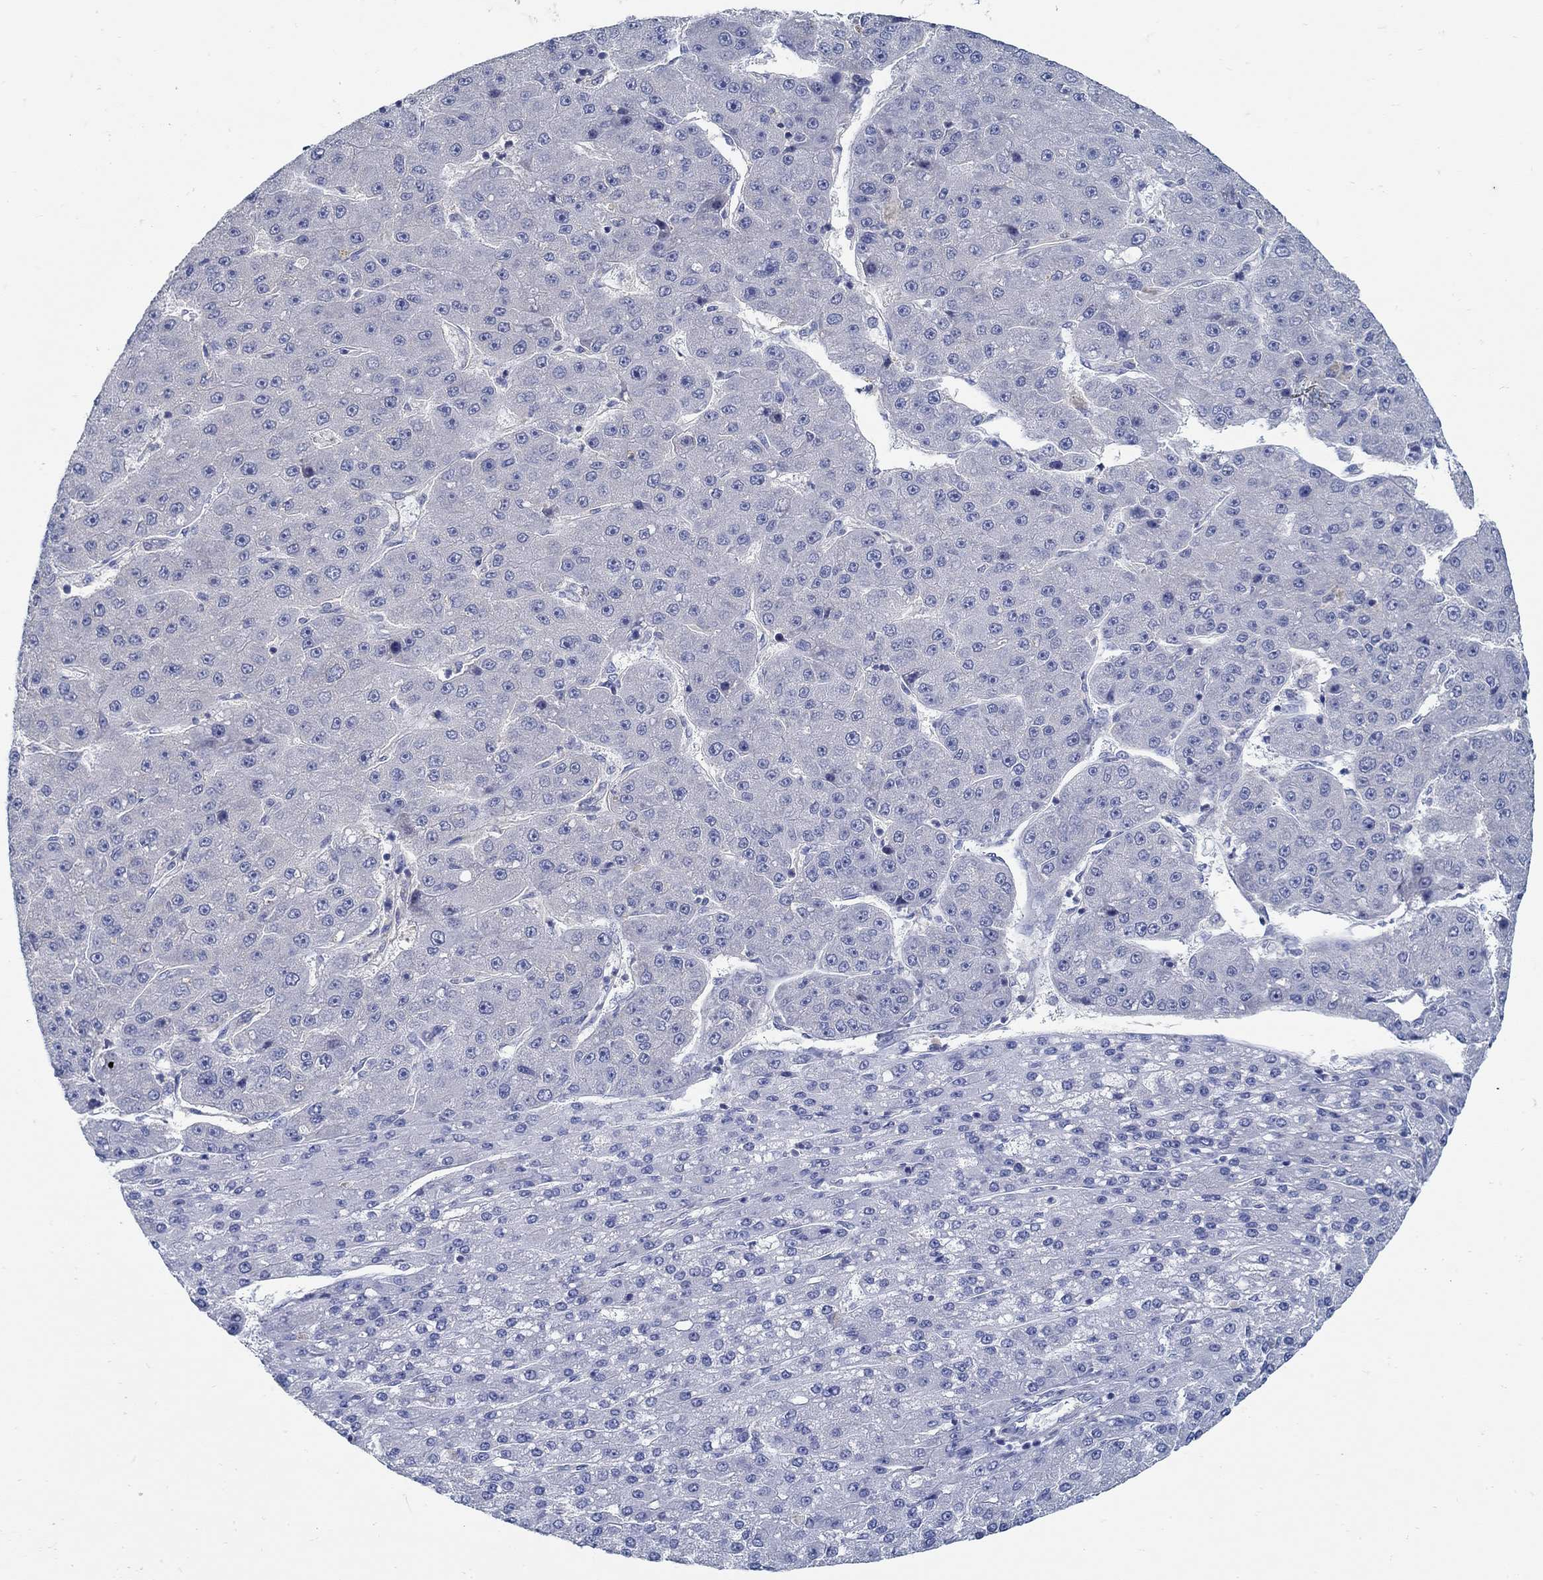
{"staining": {"intensity": "negative", "quantity": "none", "location": "none"}, "tissue": "liver cancer", "cell_type": "Tumor cells", "image_type": "cancer", "snomed": [{"axis": "morphology", "description": "Carcinoma, Hepatocellular, NOS"}, {"axis": "topography", "description": "Liver"}], "caption": "This is an IHC image of liver cancer. There is no positivity in tumor cells.", "gene": "PCDH11X", "patient": {"sex": "male", "age": 67}}